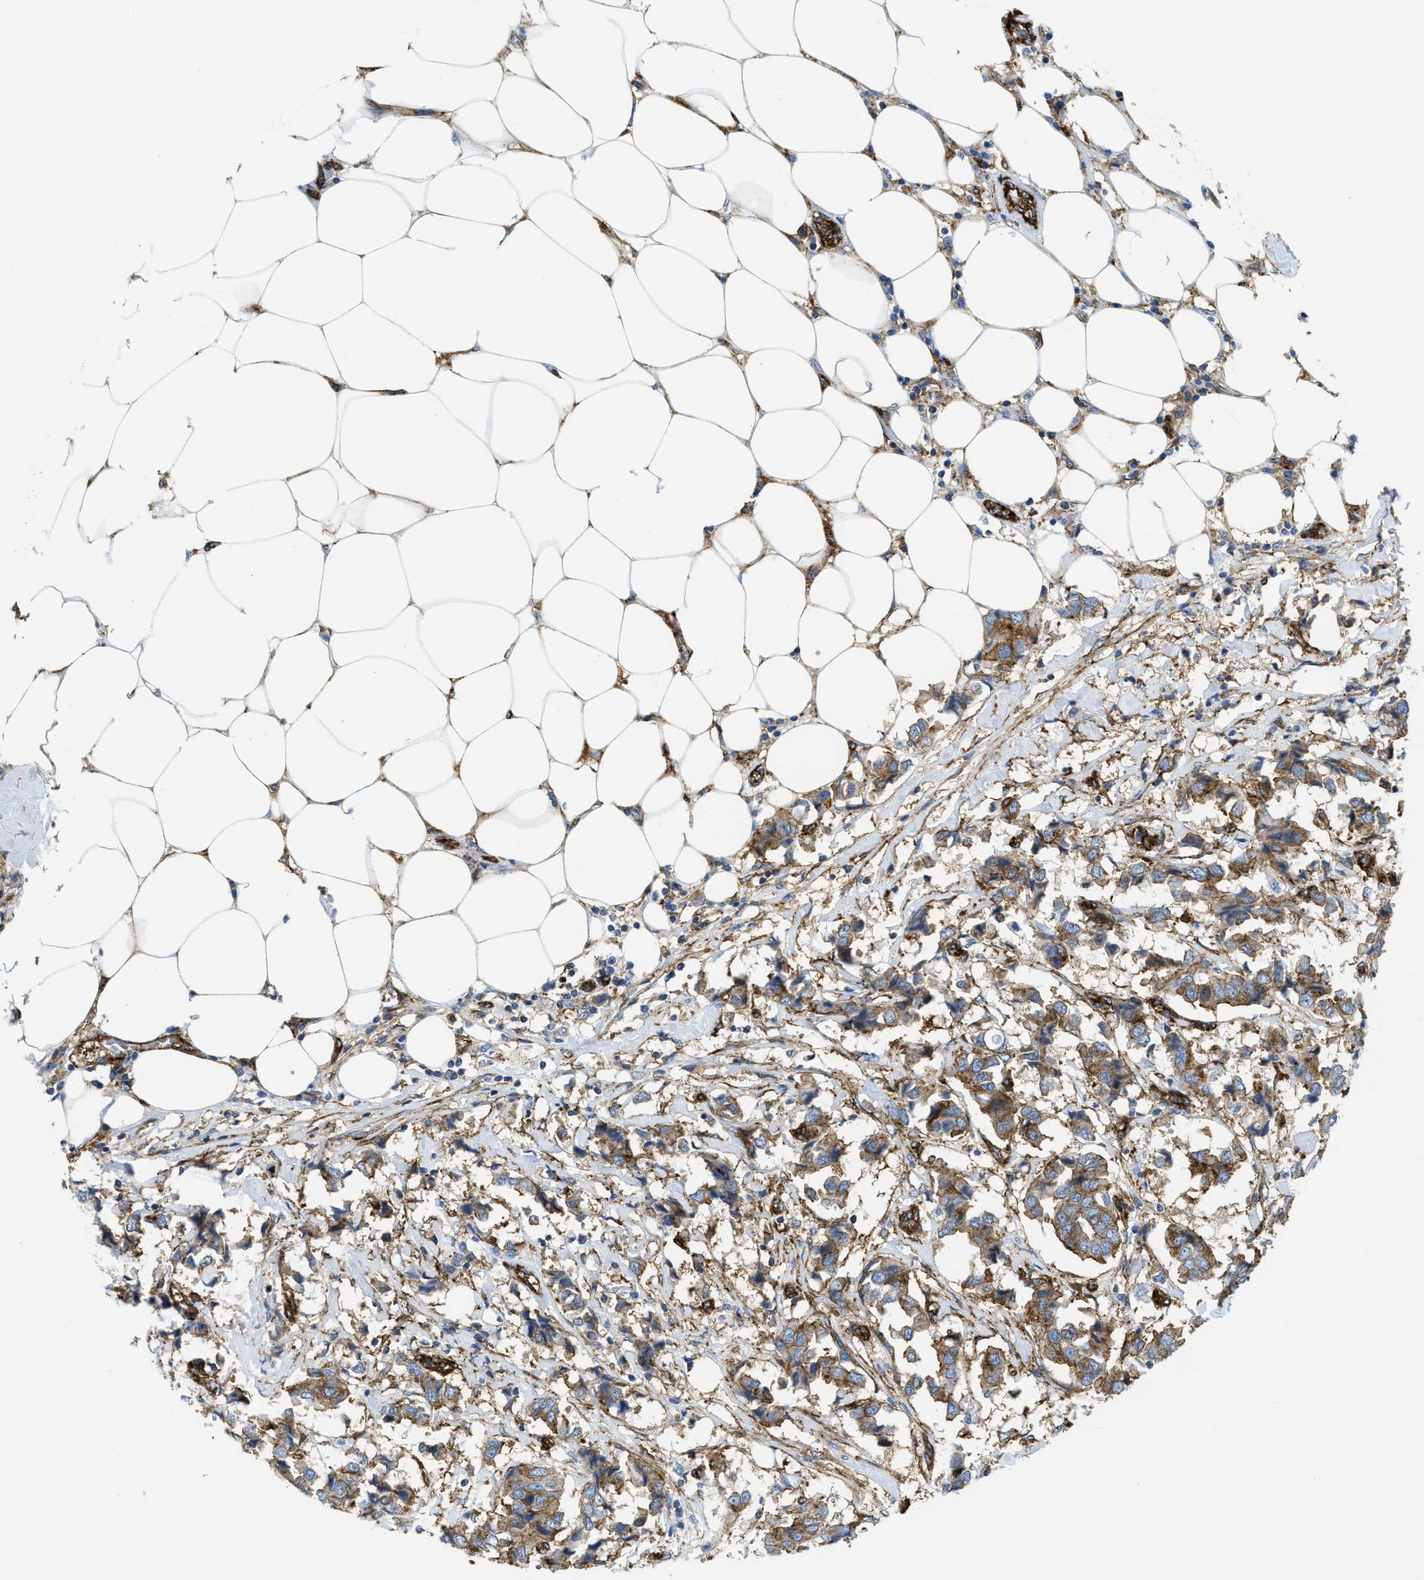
{"staining": {"intensity": "moderate", "quantity": ">75%", "location": "cytoplasmic/membranous"}, "tissue": "breast cancer", "cell_type": "Tumor cells", "image_type": "cancer", "snomed": [{"axis": "morphology", "description": "Duct carcinoma"}, {"axis": "topography", "description": "Breast"}], "caption": "Invasive ductal carcinoma (breast) tissue displays moderate cytoplasmic/membranous expression in about >75% of tumor cells The protein of interest is stained brown, and the nuclei are stained in blue (DAB (3,3'-diaminobenzidine) IHC with brightfield microscopy, high magnification).", "gene": "HIP1", "patient": {"sex": "female", "age": 80}}